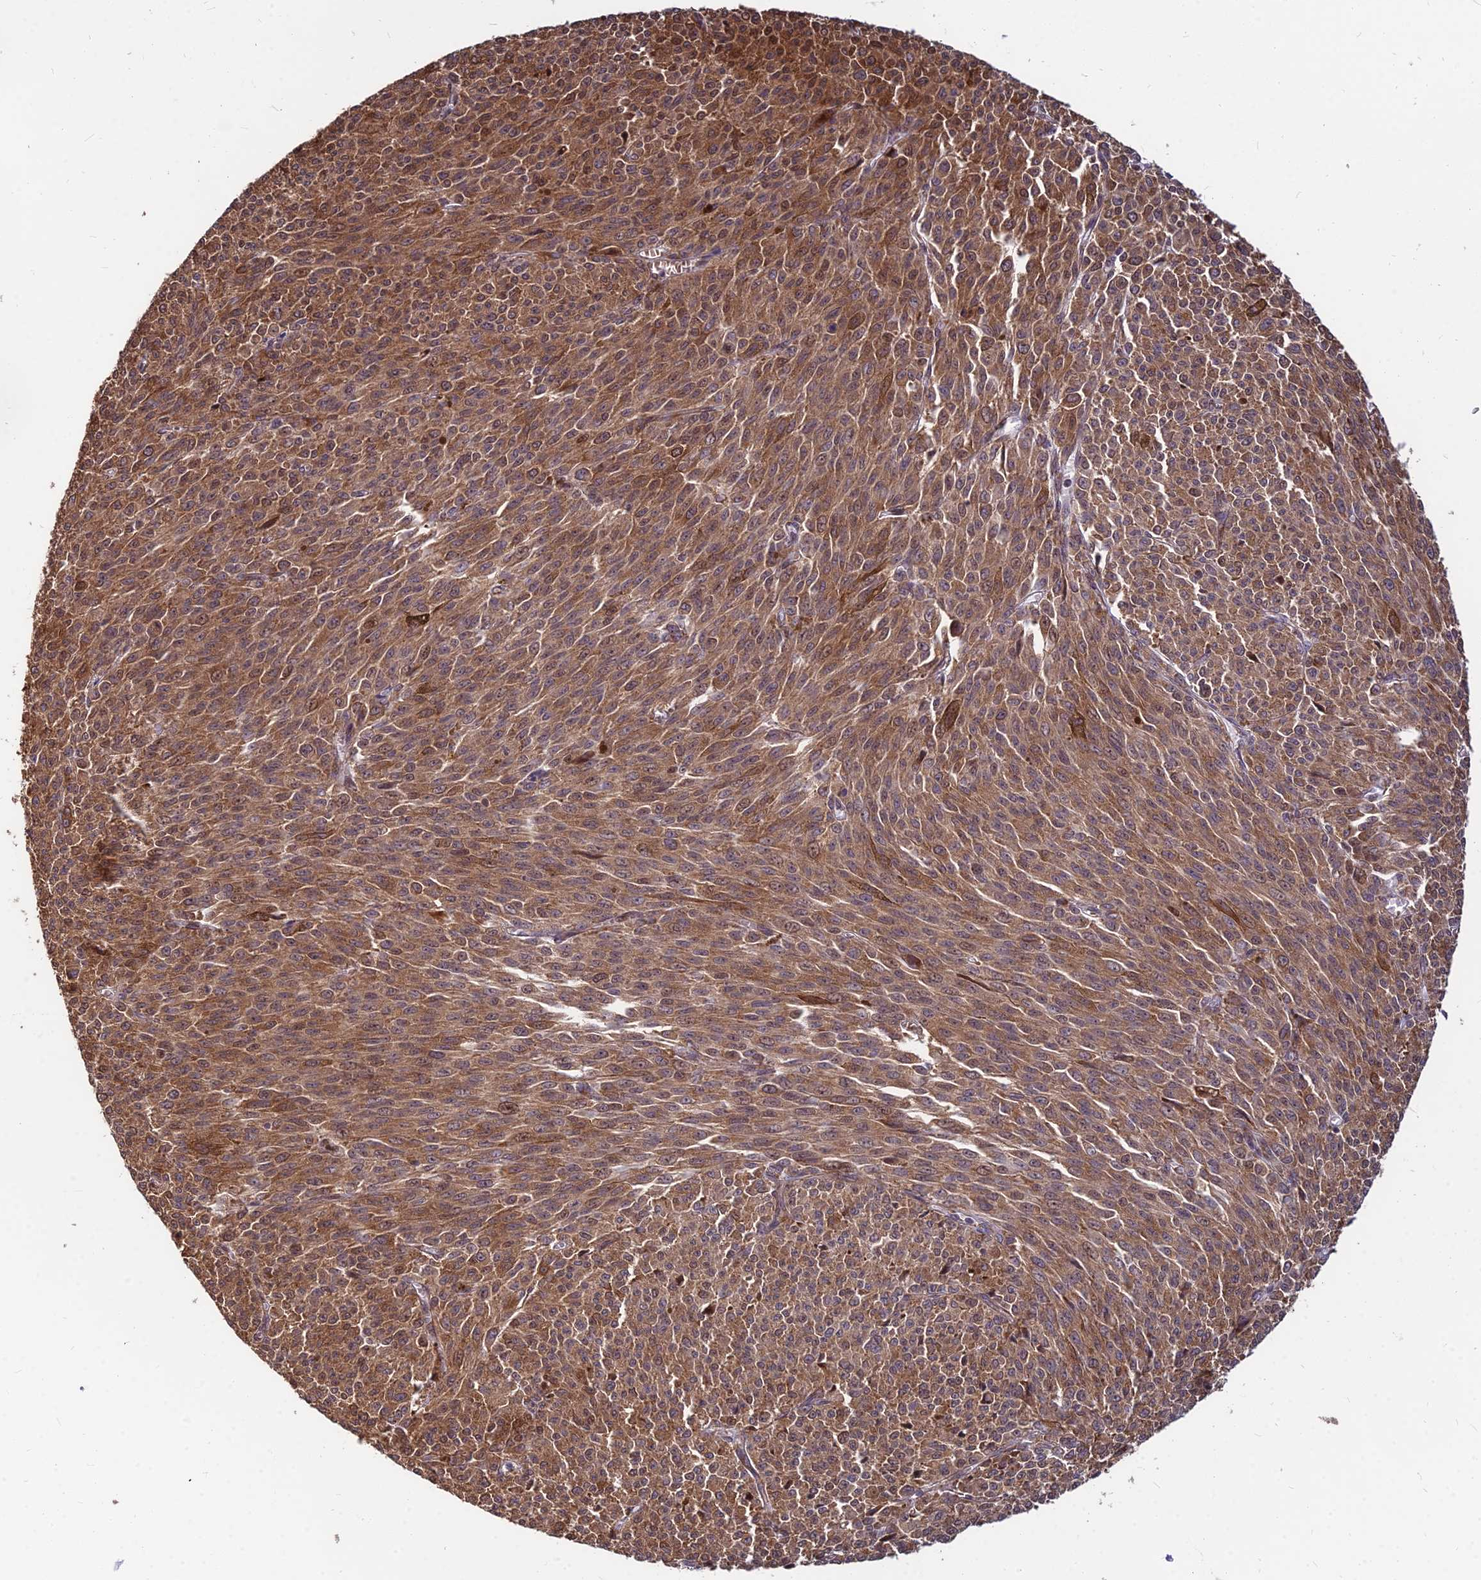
{"staining": {"intensity": "moderate", "quantity": ">75%", "location": "cytoplasmic/membranous"}, "tissue": "melanoma", "cell_type": "Tumor cells", "image_type": "cancer", "snomed": [{"axis": "morphology", "description": "Malignant melanoma, NOS"}, {"axis": "topography", "description": "Skin"}], "caption": "Protein analysis of melanoma tissue shows moderate cytoplasmic/membranous positivity in about >75% of tumor cells.", "gene": "CCT6B", "patient": {"sex": "female", "age": 52}}